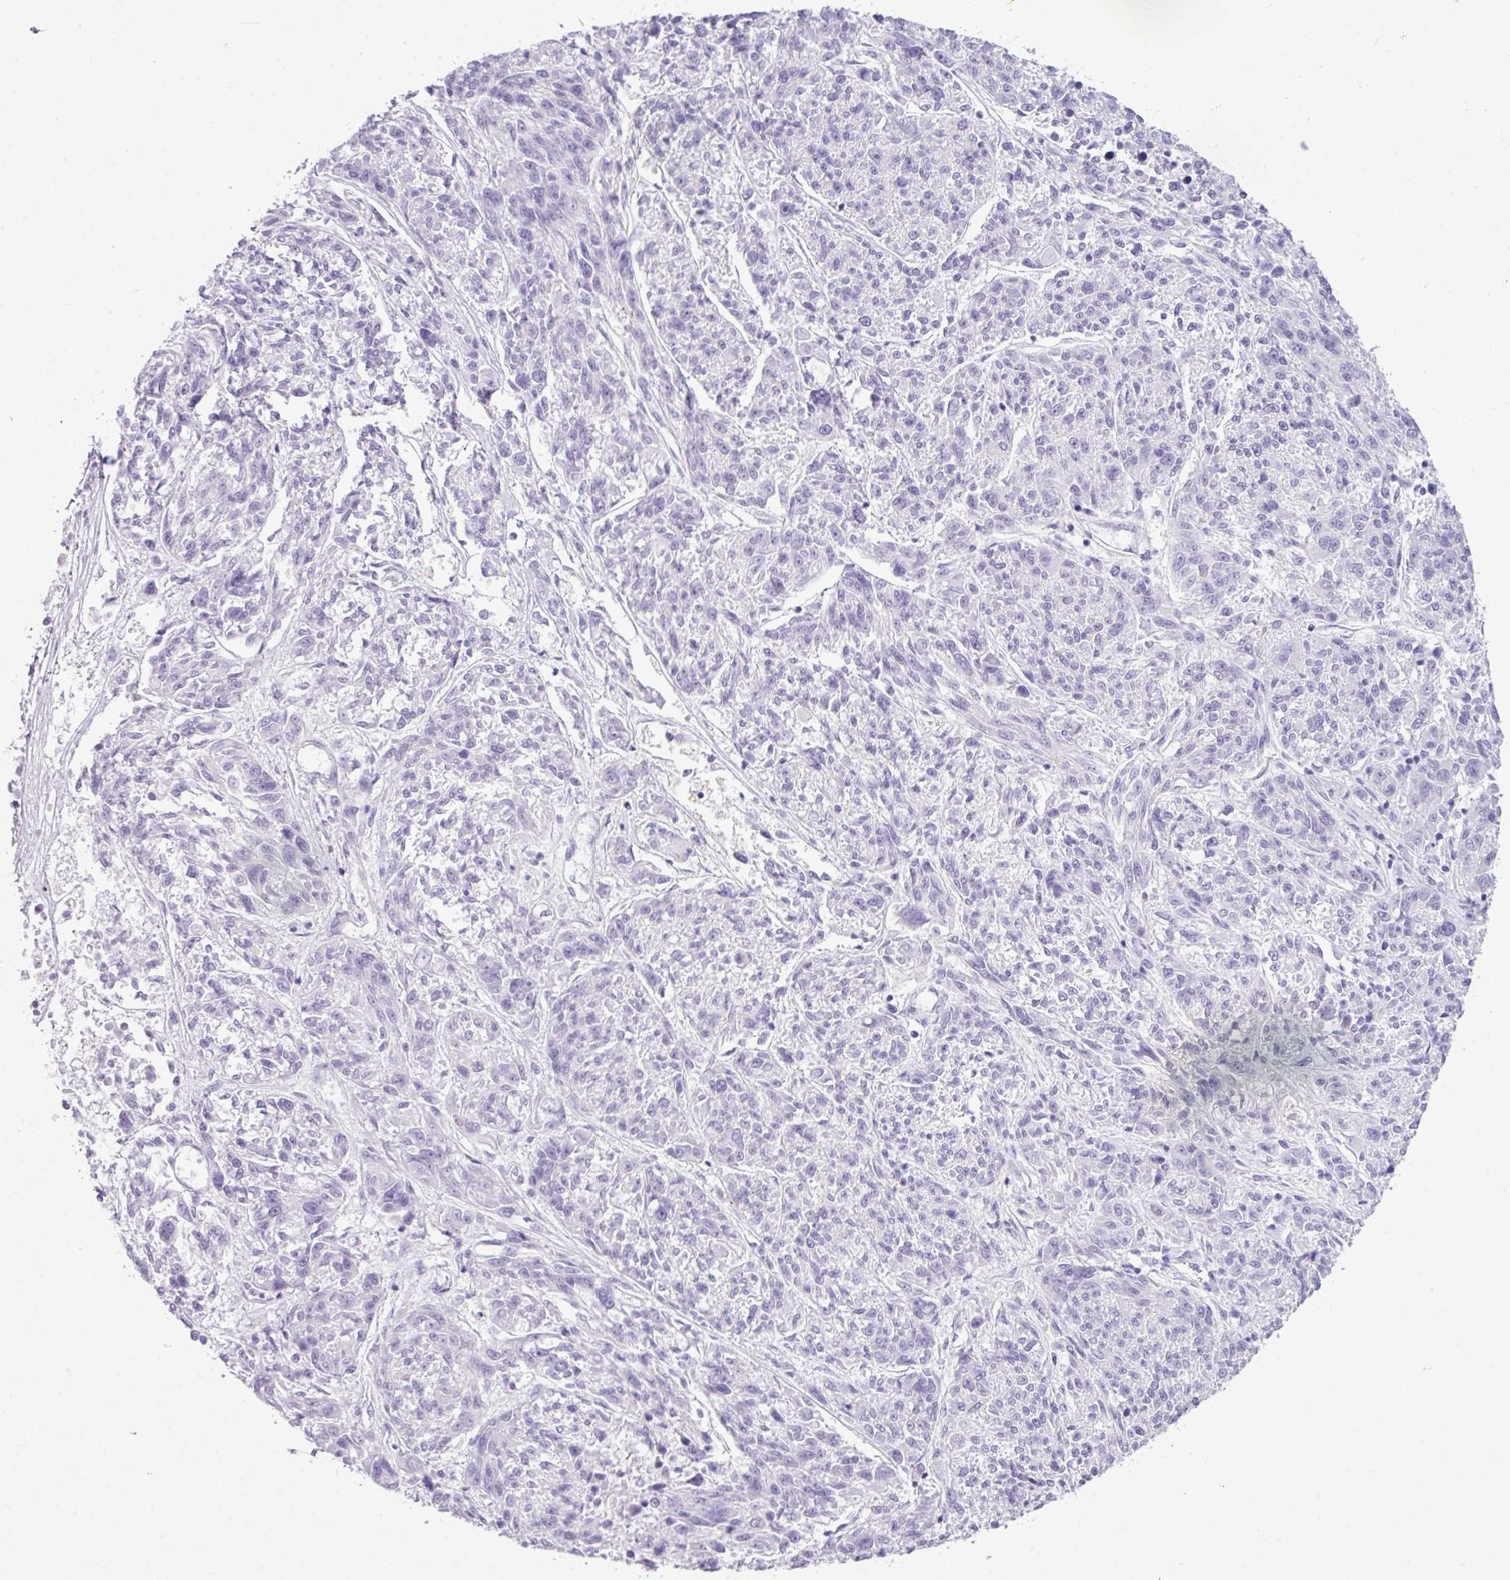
{"staining": {"intensity": "negative", "quantity": "none", "location": "none"}, "tissue": "melanoma", "cell_type": "Tumor cells", "image_type": "cancer", "snomed": [{"axis": "morphology", "description": "Malignant melanoma, NOS"}, {"axis": "topography", "description": "Skin"}], "caption": "An immunohistochemistry image of melanoma is shown. There is no staining in tumor cells of melanoma.", "gene": "AMY1B", "patient": {"sex": "male", "age": 53}}